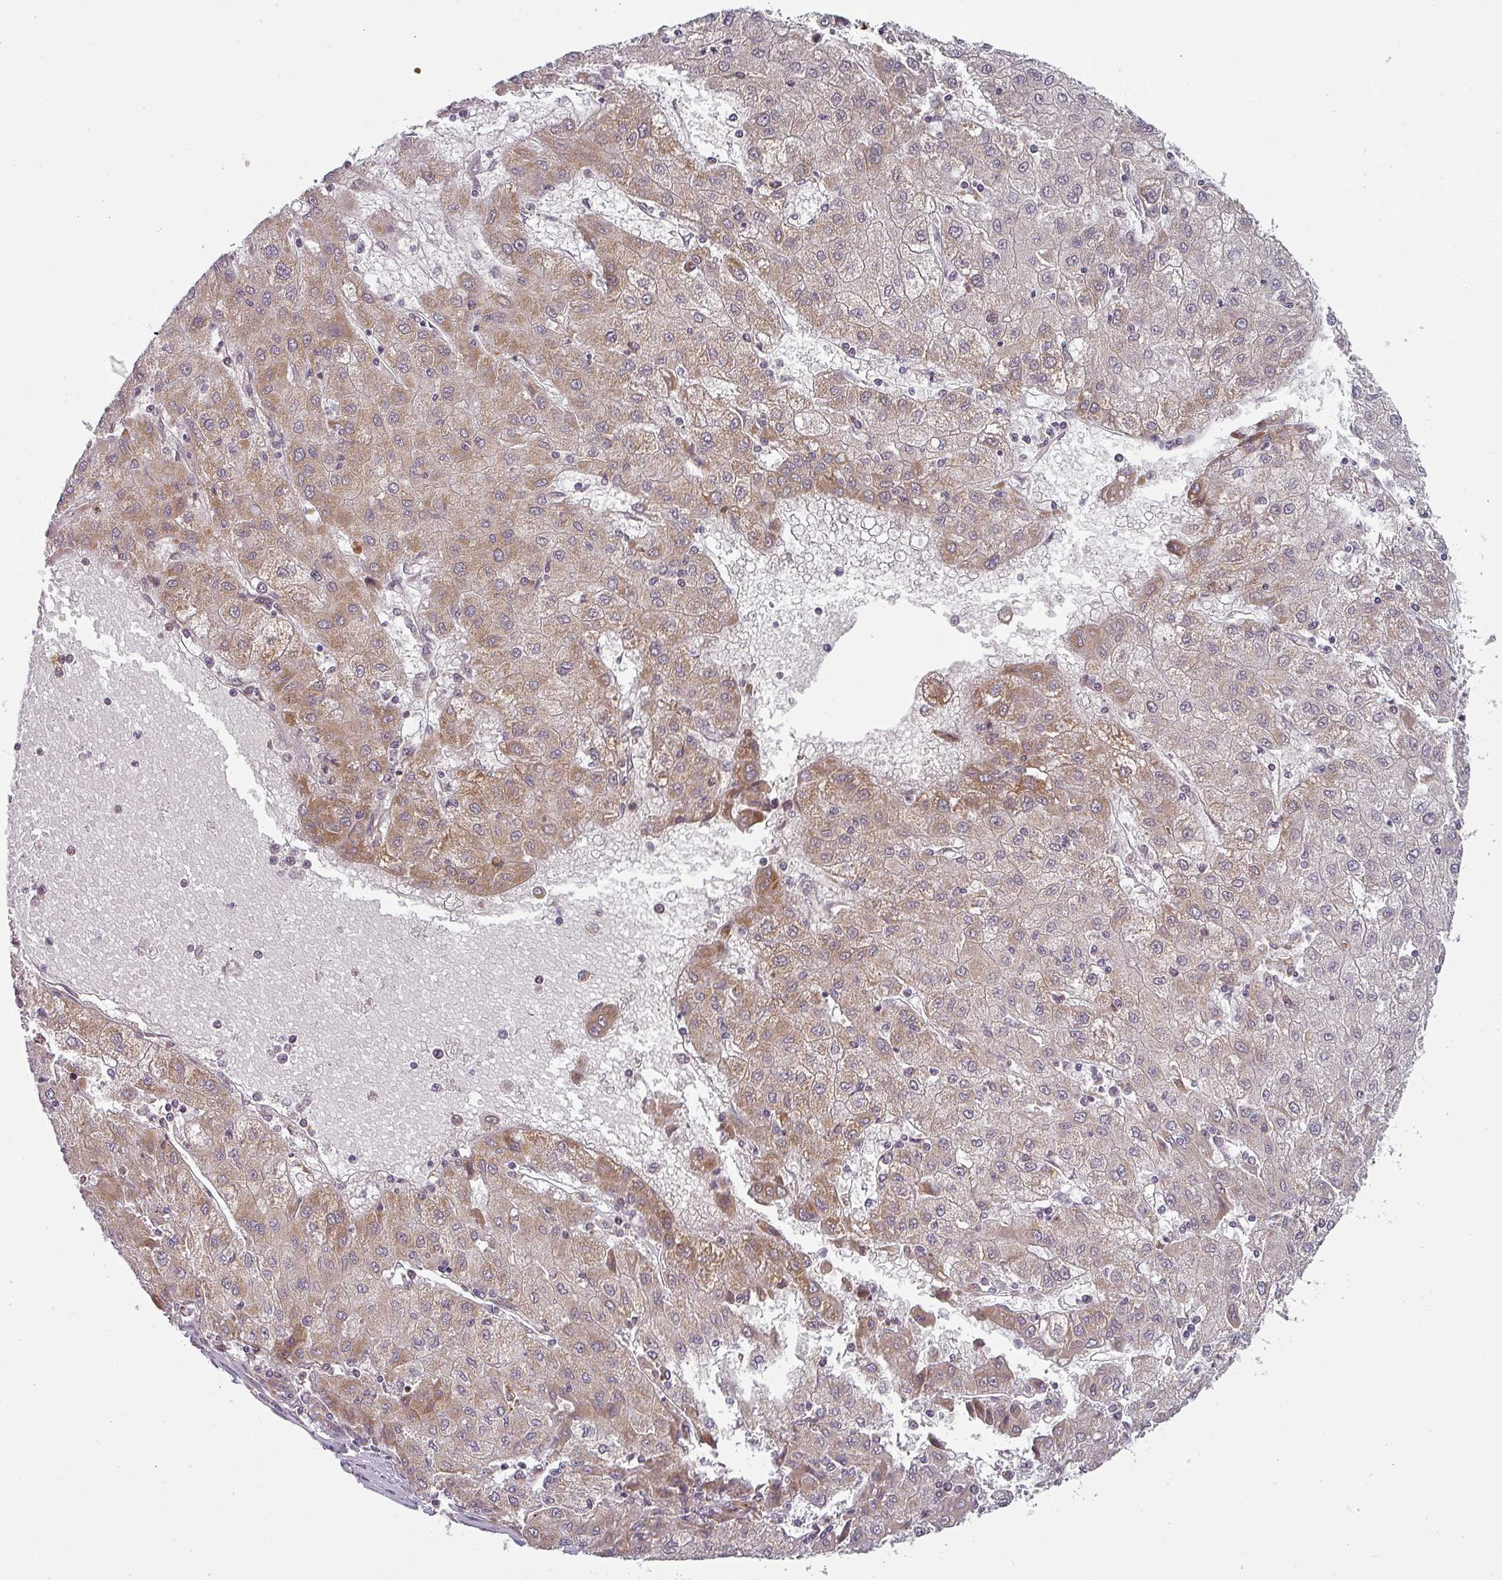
{"staining": {"intensity": "moderate", "quantity": "25%-75%", "location": "cytoplasmic/membranous"}, "tissue": "liver cancer", "cell_type": "Tumor cells", "image_type": "cancer", "snomed": [{"axis": "morphology", "description": "Carcinoma, Hepatocellular, NOS"}, {"axis": "topography", "description": "Liver"}], "caption": "IHC image of liver cancer (hepatocellular carcinoma) stained for a protein (brown), which reveals medium levels of moderate cytoplasmic/membranous positivity in approximately 25%-75% of tumor cells.", "gene": "MRPS16", "patient": {"sex": "male", "age": 72}}